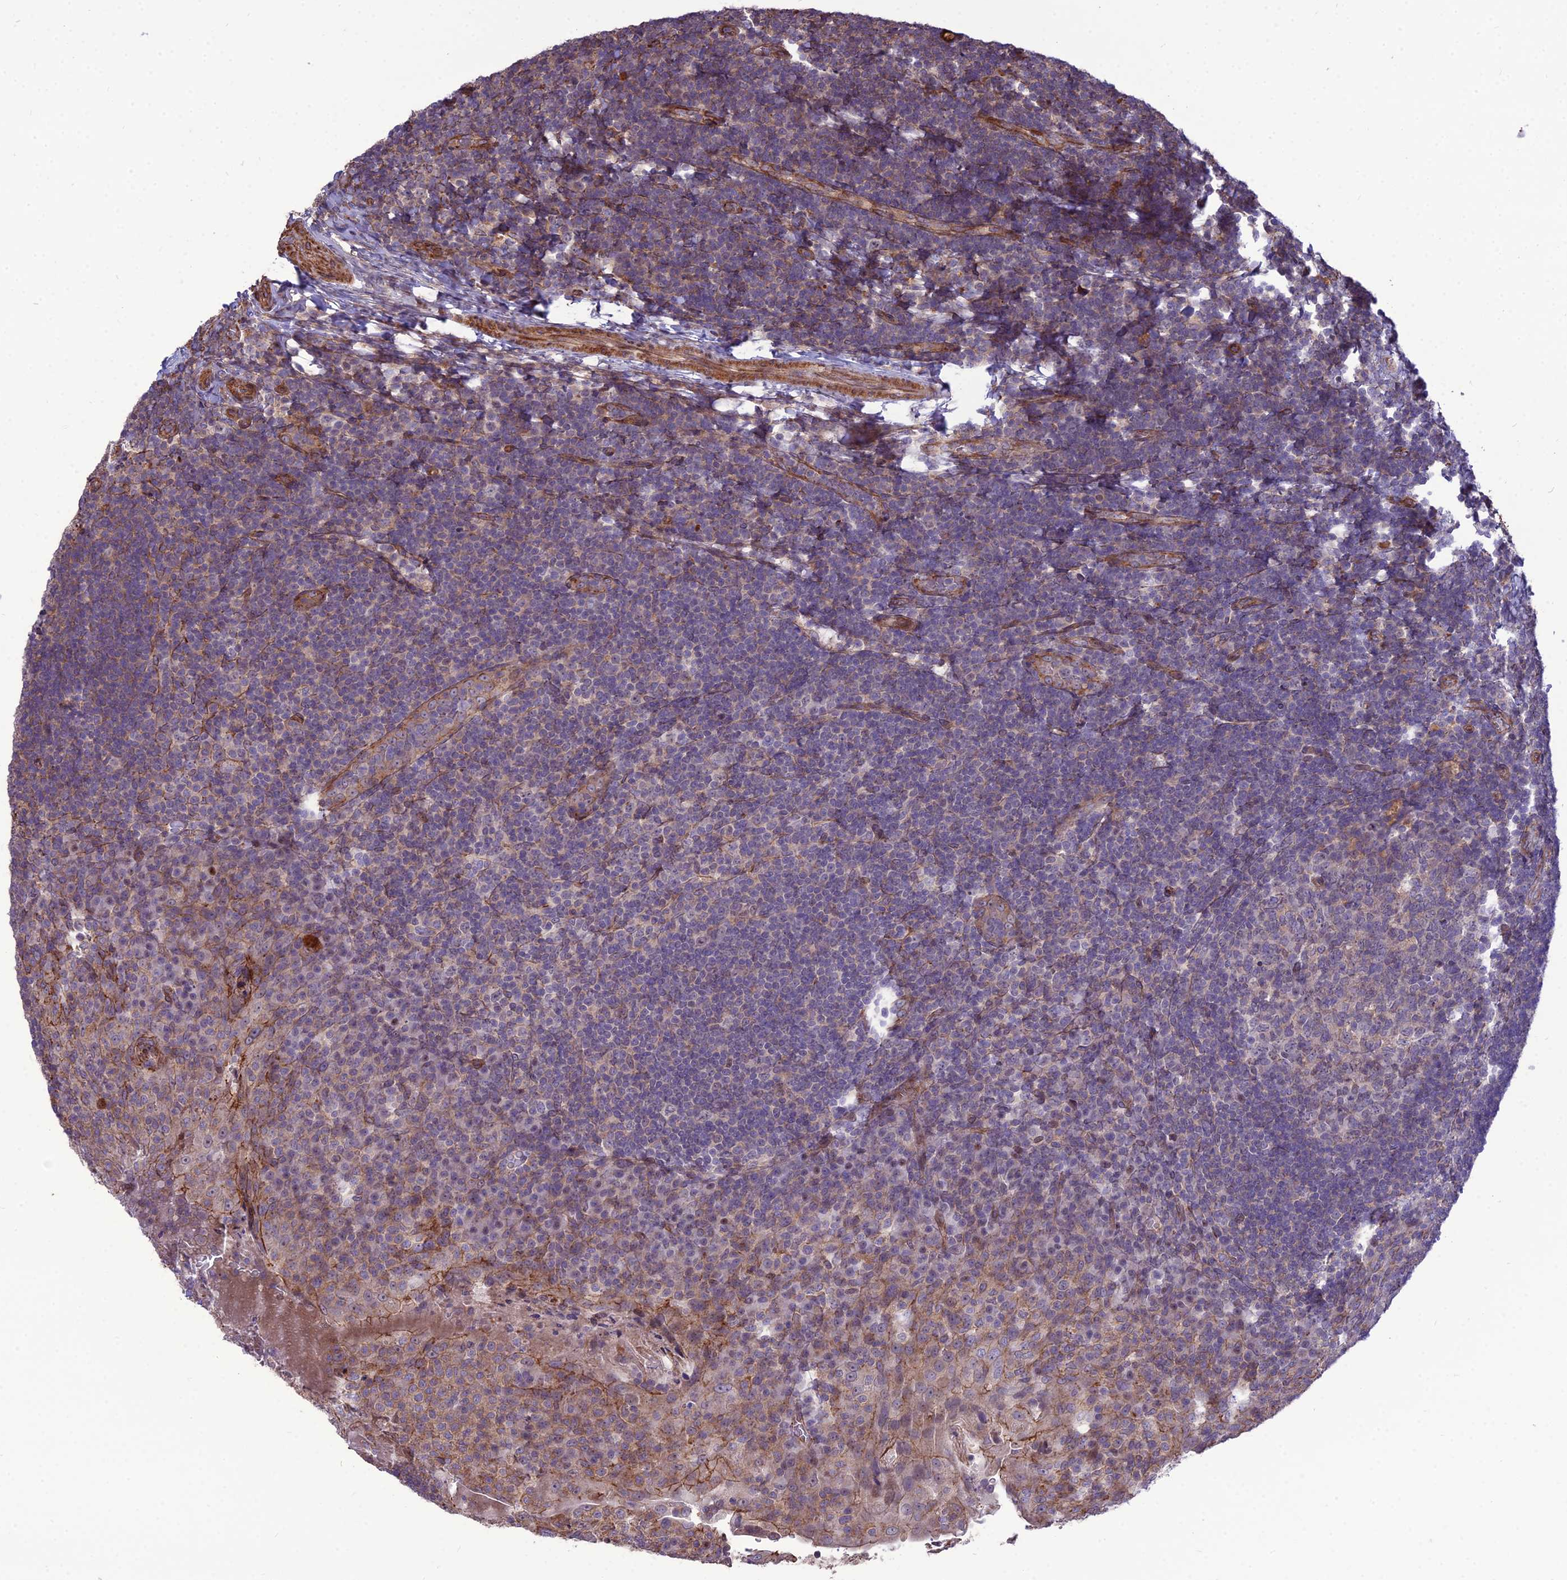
{"staining": {"intensity": "weak", "quantity": "25%-75%", "location": "cytoplasmic/membranous,nuclear"}, "tissue": "tonsil", "cell_type": "Germinal center cells", "image_type": "normal", "snomed": [{"axis": "morphology", "description": "Normal tissue, NOS"}, {"axis": "topography", "description": "Tonsil"}], "caption": "Immunohistochemical staining of normal human tonsil reveals weak cytoplasmic/membranous,nuclear protein expression in about 25%-75% of germinal center cells.", "gene": "TSPYL2", "patient": {"sex": "male", "age": 17}}